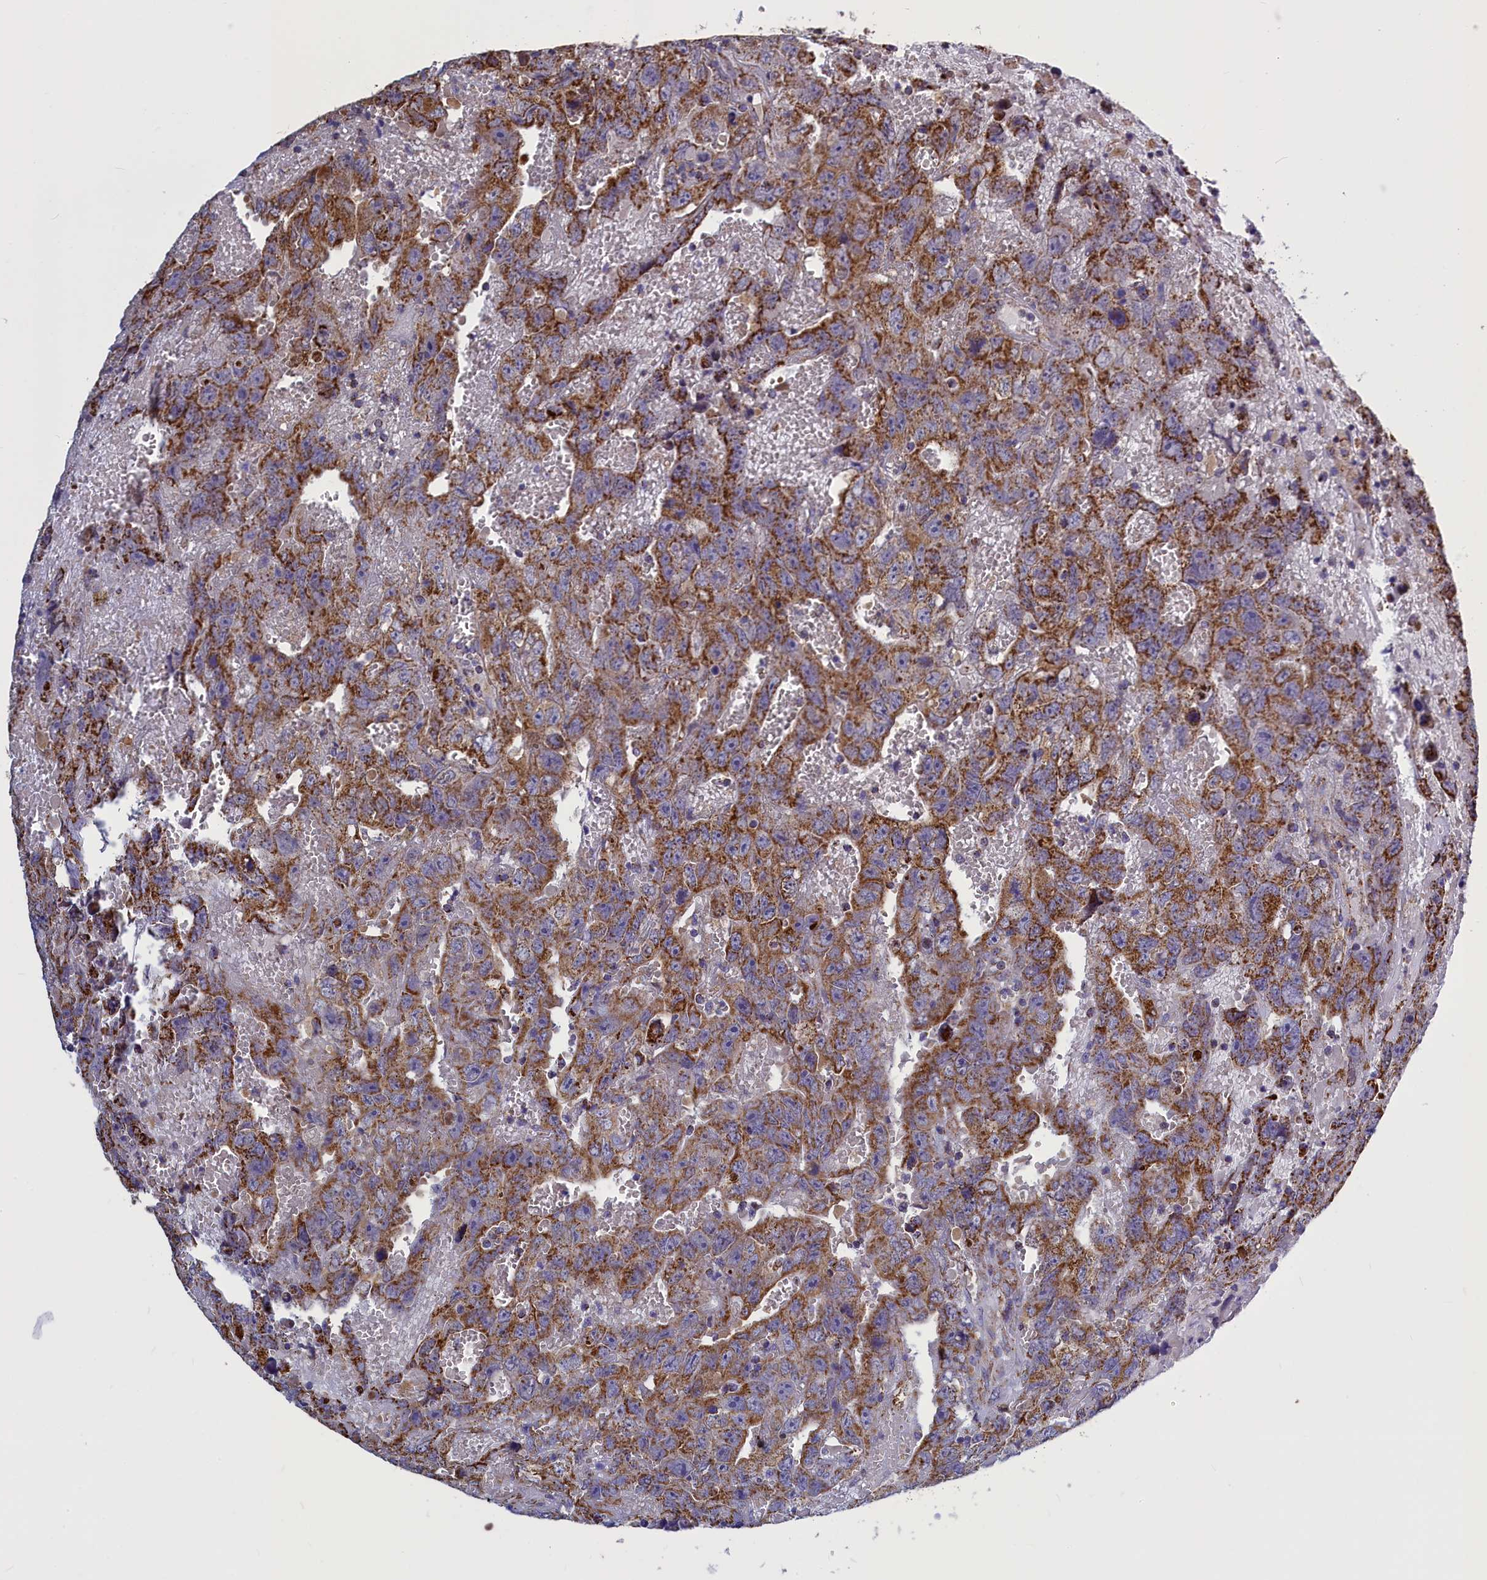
{"staining": {"intensity": "moderate", "quantity": ">75%", "location": "cytoplasmic/membranous"}, "tissue": "testis cancer", "cell_type": "Tumor cells", "image_type": "cancer", "snomed": [{"axis": "morphology", "description": "Carcinoma, Embryonal, NOS"}, {"axis": "topography", "description": "Testis"}], "caption": "Approximately >75% of tumor cells in testis cancer (embryonal carcinoma) reveal moderate cytoplasmic/membranous protein staining as visualized by brown immunohistochemical staining.", "gene": "IFT122", "patient": {"sex": "male", "age": 45}}